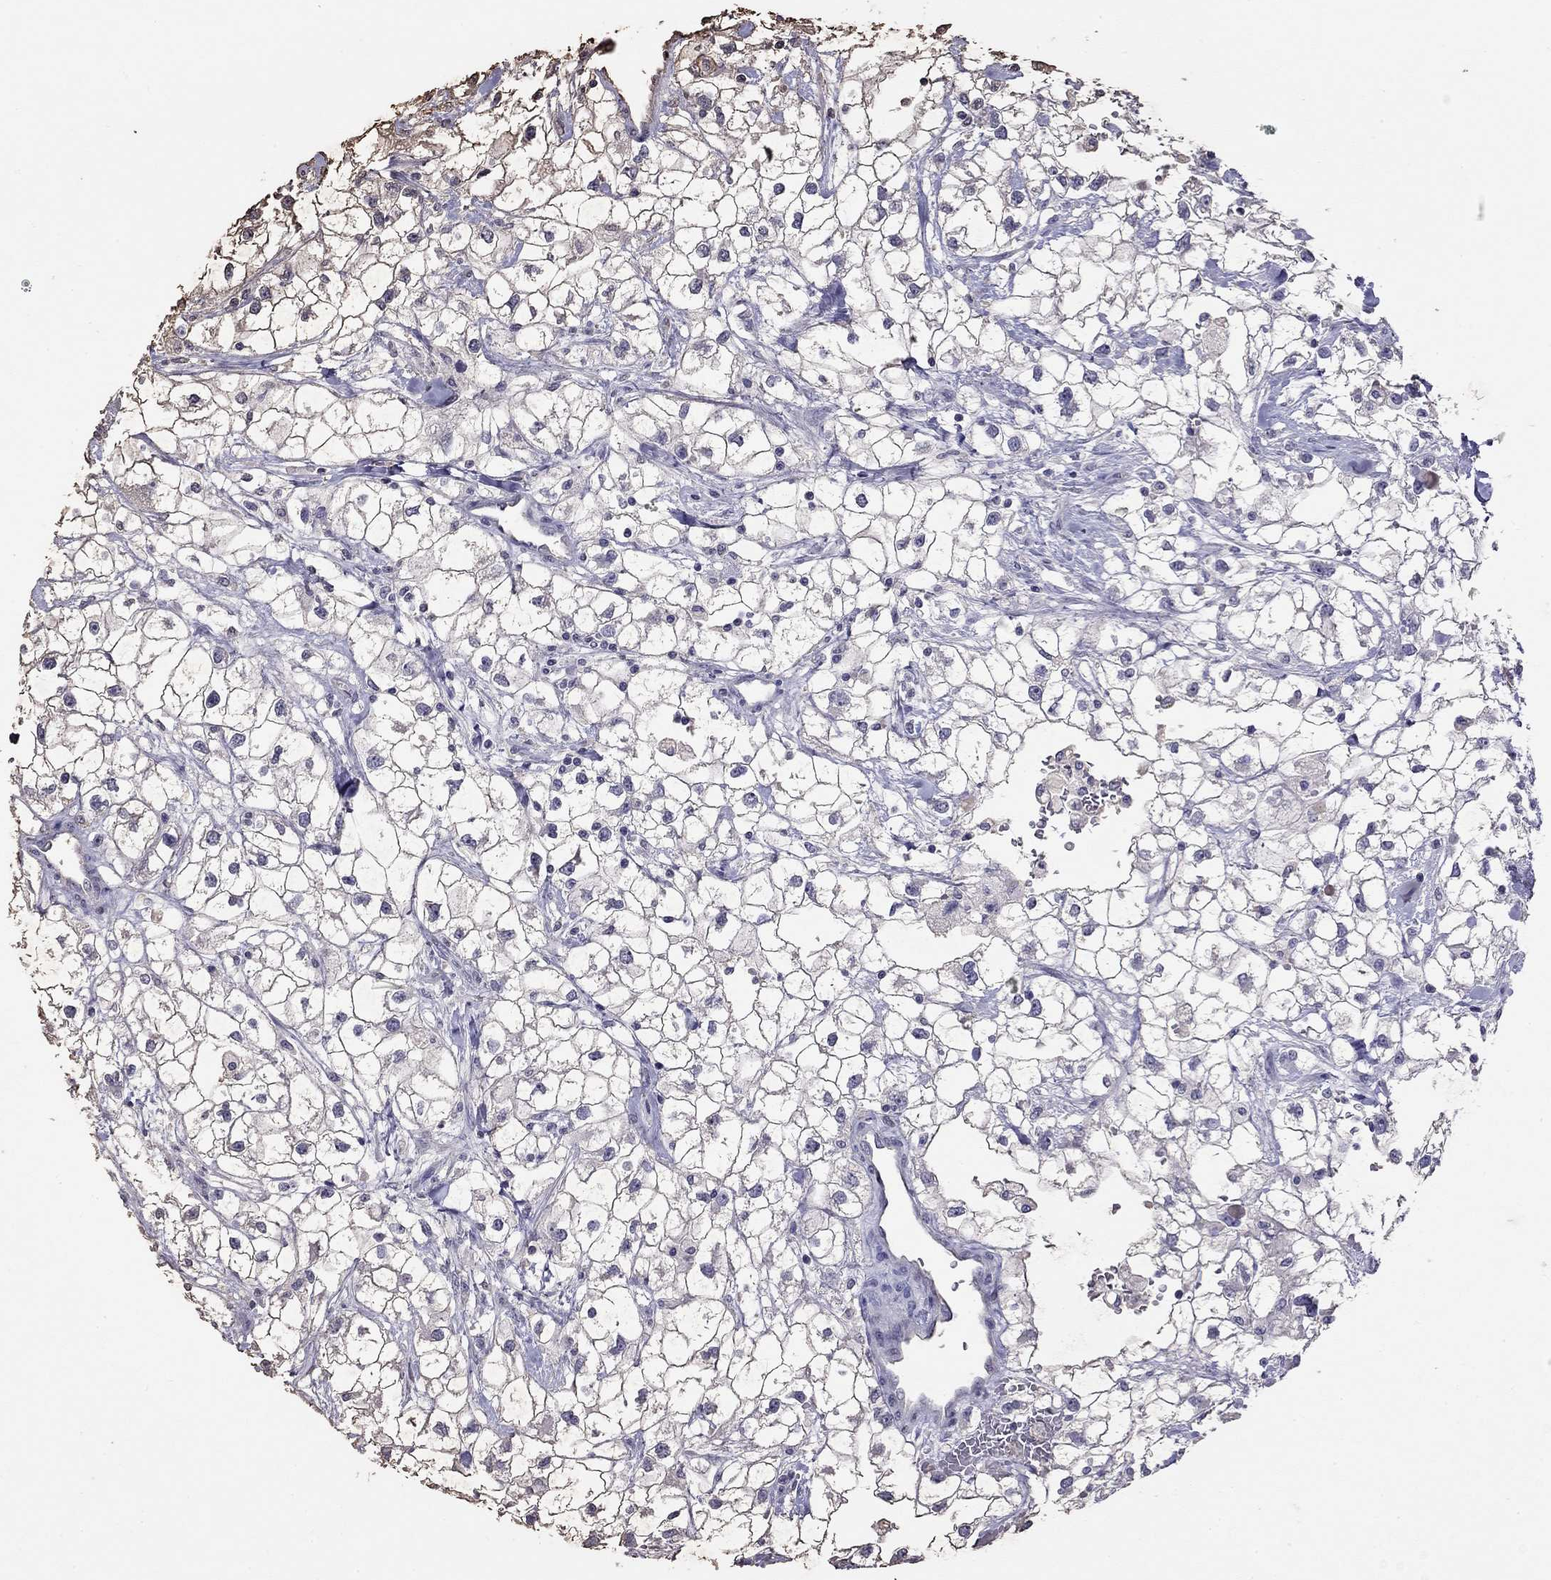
{"staining": {"intensity": "negative", "quantity": "none", "location": "none"}, "tissue": "renal cancer", "cell_type": "Tumor cells", "image_type": "cancer", "snomed": [{"axis": "morphology", "description": "Adenocarcinoma, NOS"}, {"axis": "topography", "description": "Kidney"}], "caption": "Immunohistochemical staining of human renal adenocarcinoma shows no significant staining in tumor cells.", "gene": "SUN3", "patient": {"sex": "male", "age": 59}}